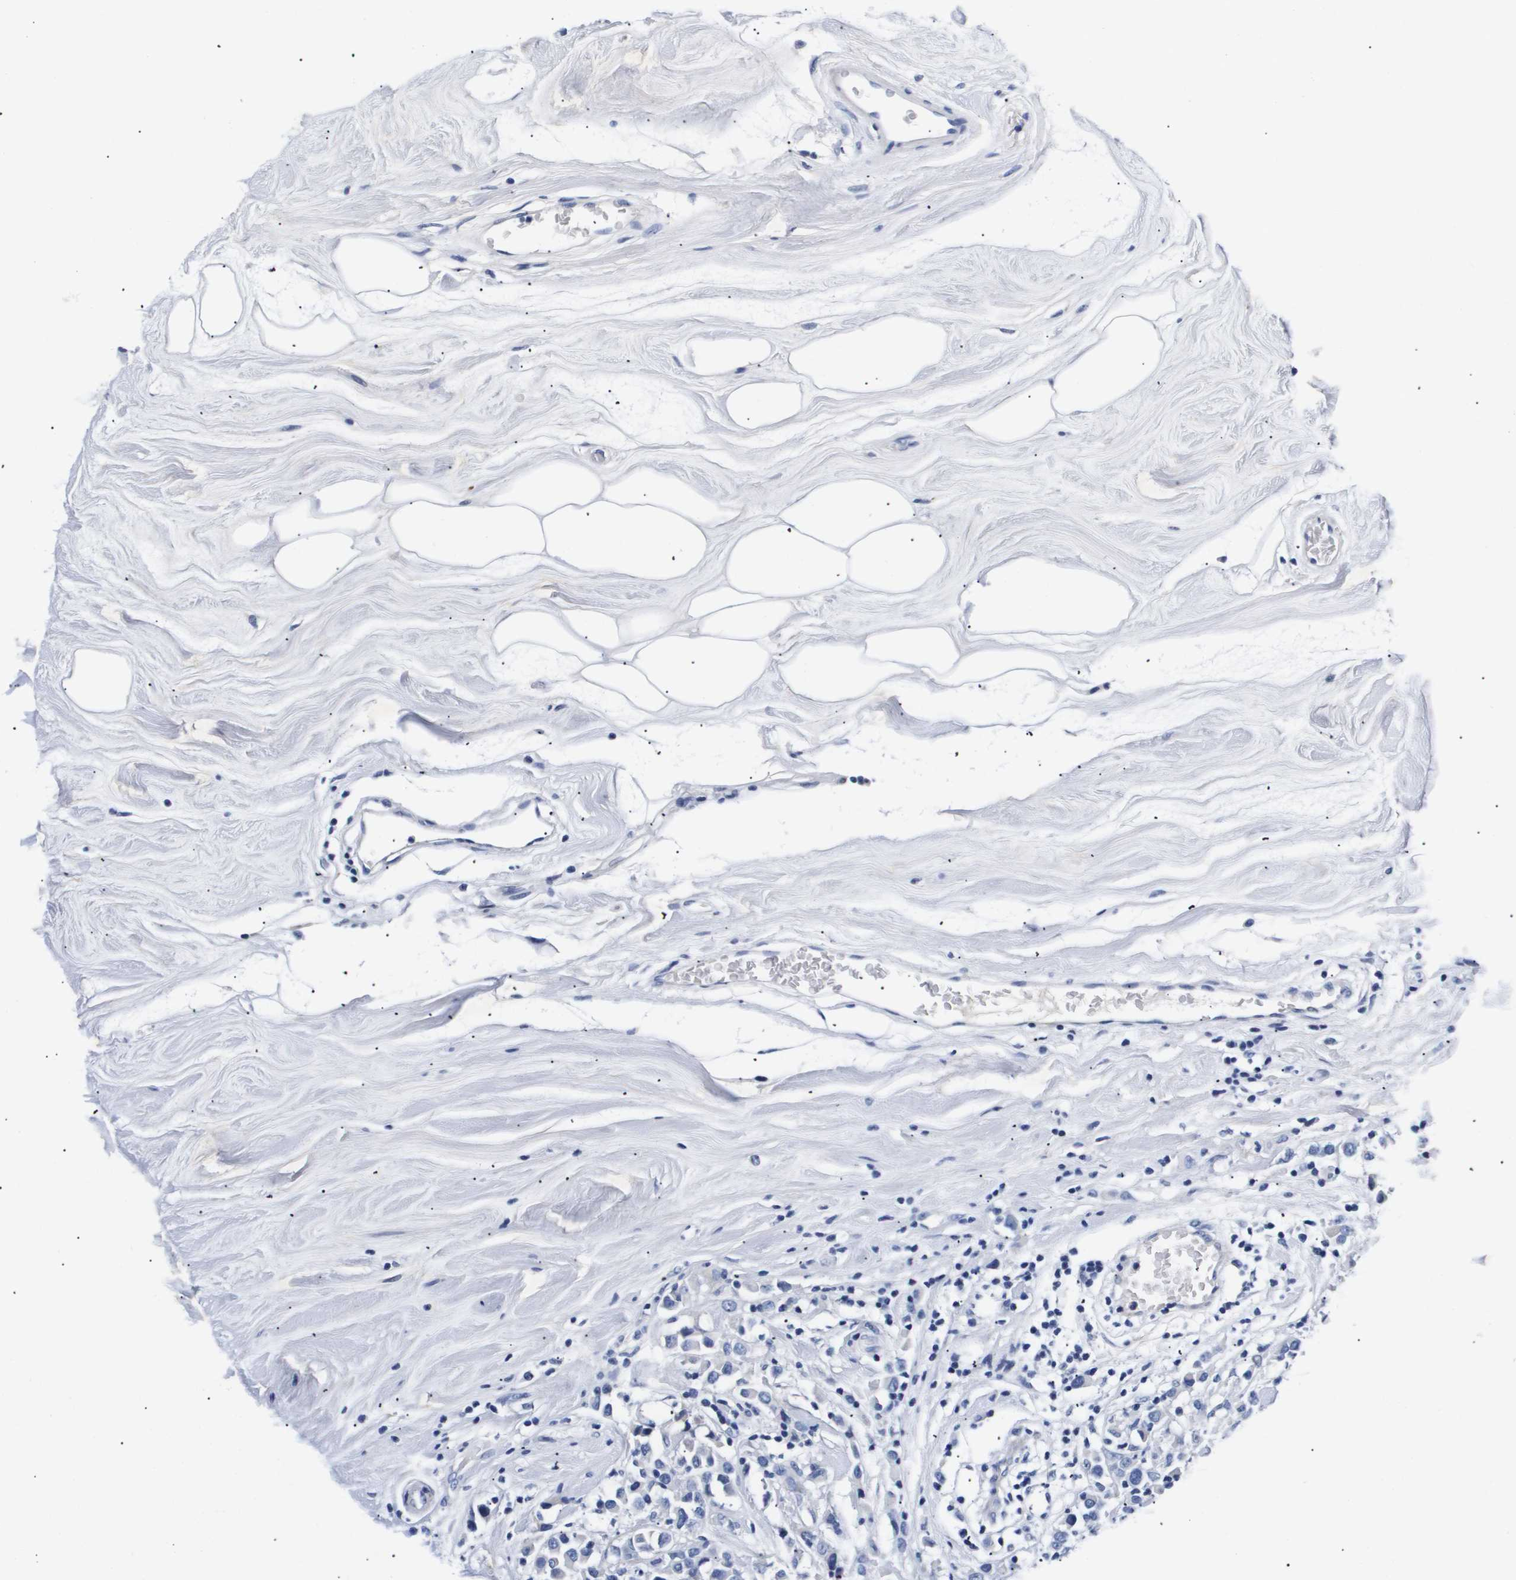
{"staining": {"intensity": "negative", "quantity": "none", "location": "none"}, "tissue": "breast cancer", "cell_type": "Tumor cells", "image_type": "cancer", "snomed": [{"axis": "morphology", "description": "Duct carcinoma"}, {"axis": "topography", "description": "Breast"}], "caption": "Breast infiltrating ductal carcinoma was stained to show a protein in brown. There is no significant staining in tumor cells.", "gene": "ATP6V0A4", "patient": {"sex": "female", "age": 61}}